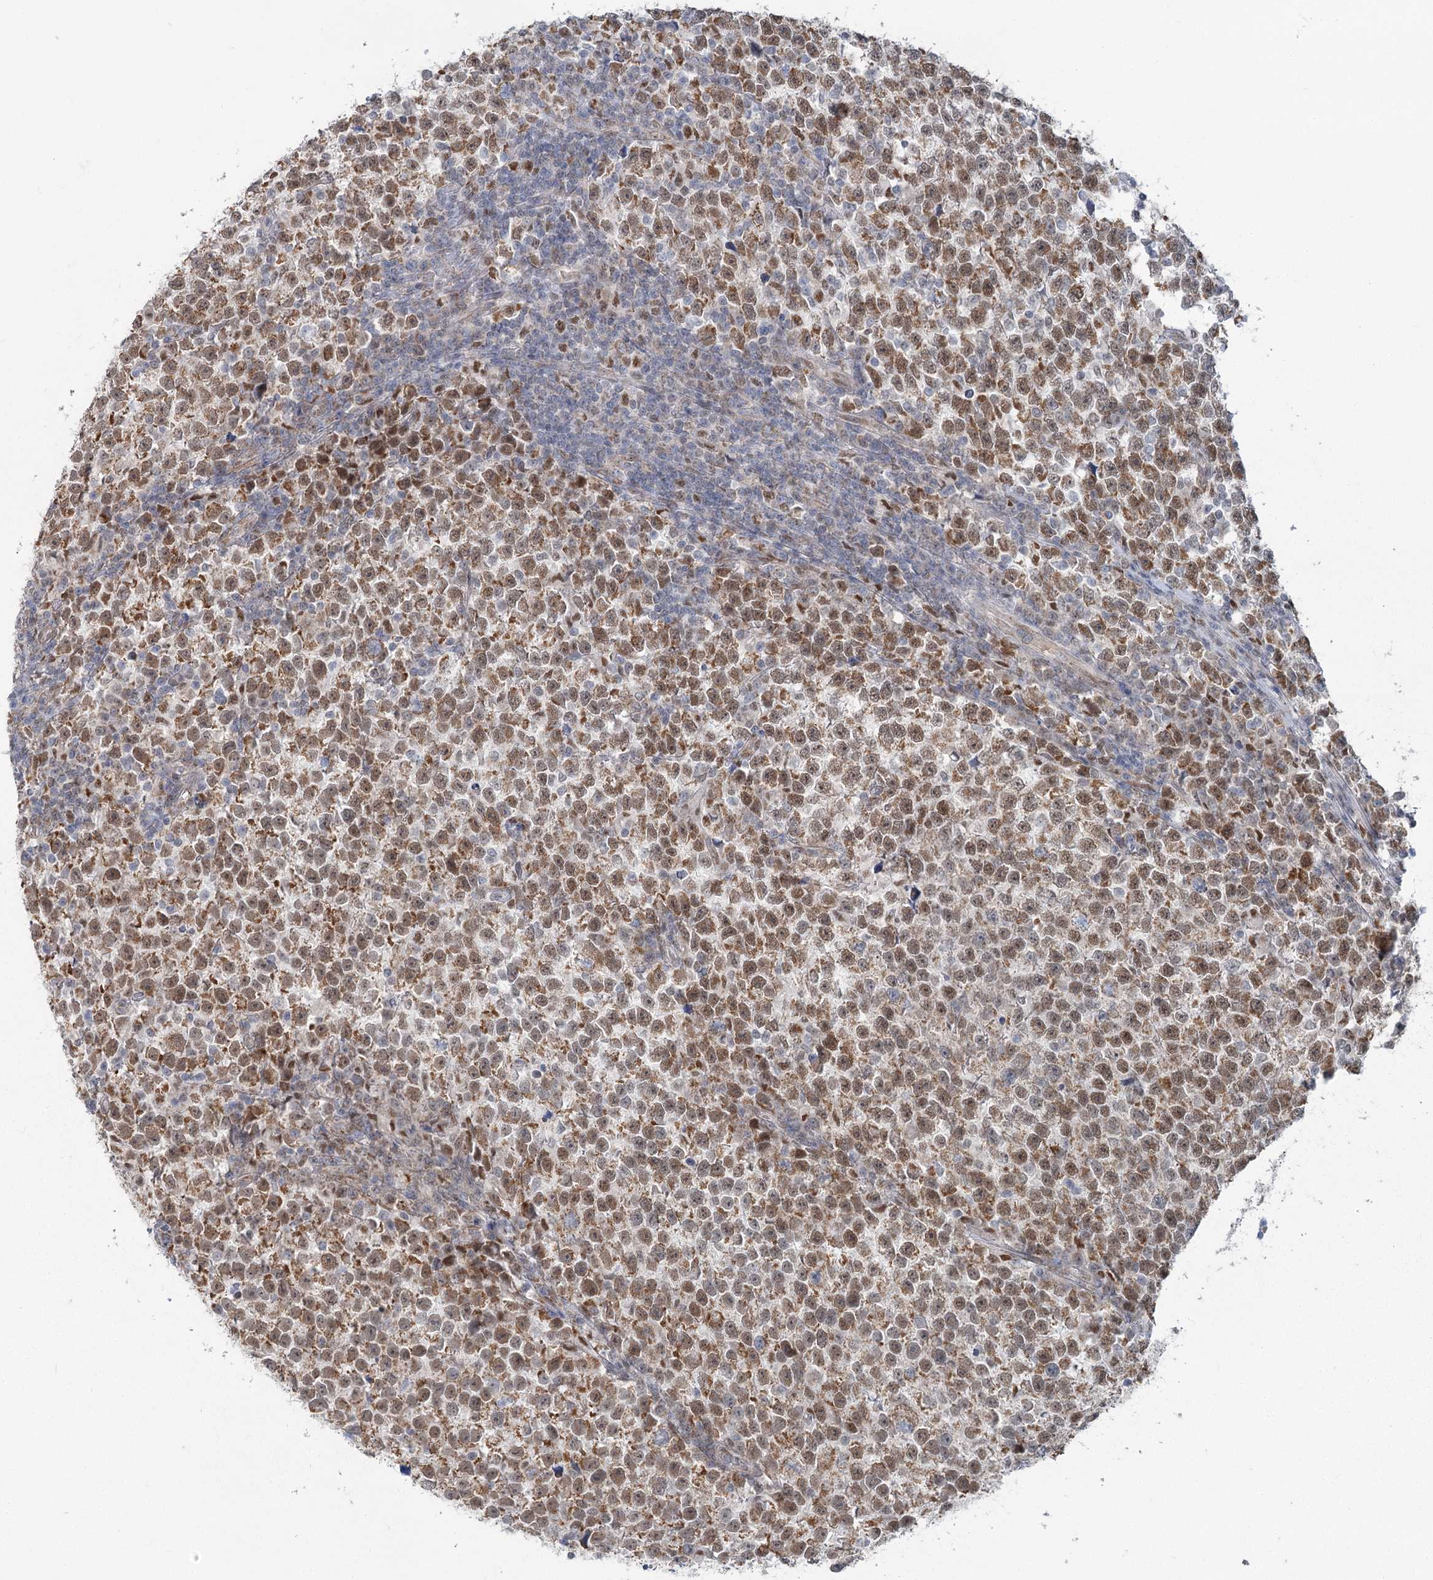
{"staining": {"intensity": "moderate", "quantity": ">75%", "location": "cytoplasmic/membranous,nuclear"}, "tissue": "testis cancer", "cell_type": "Tumor cells", "image_type": "cancer", "snomed": [{"axis": "morphology", "description": "Normal tissue, NOS"}, {"axis": "morphology", "description": "Seminoma, NOS"}, {"axis": "topography", "description": "Testis"}], "caption": "Immunohistochemical staining of human testis seminoma shows moderate cytoplasmic/membranous and nuclear protein expression in approximately >75% of tumor cells. The protein of interest is shown in brown color, while the nuclei are stained blue.", "gene": "MTG1", "patient": {"sex": "male", "age": 43}}